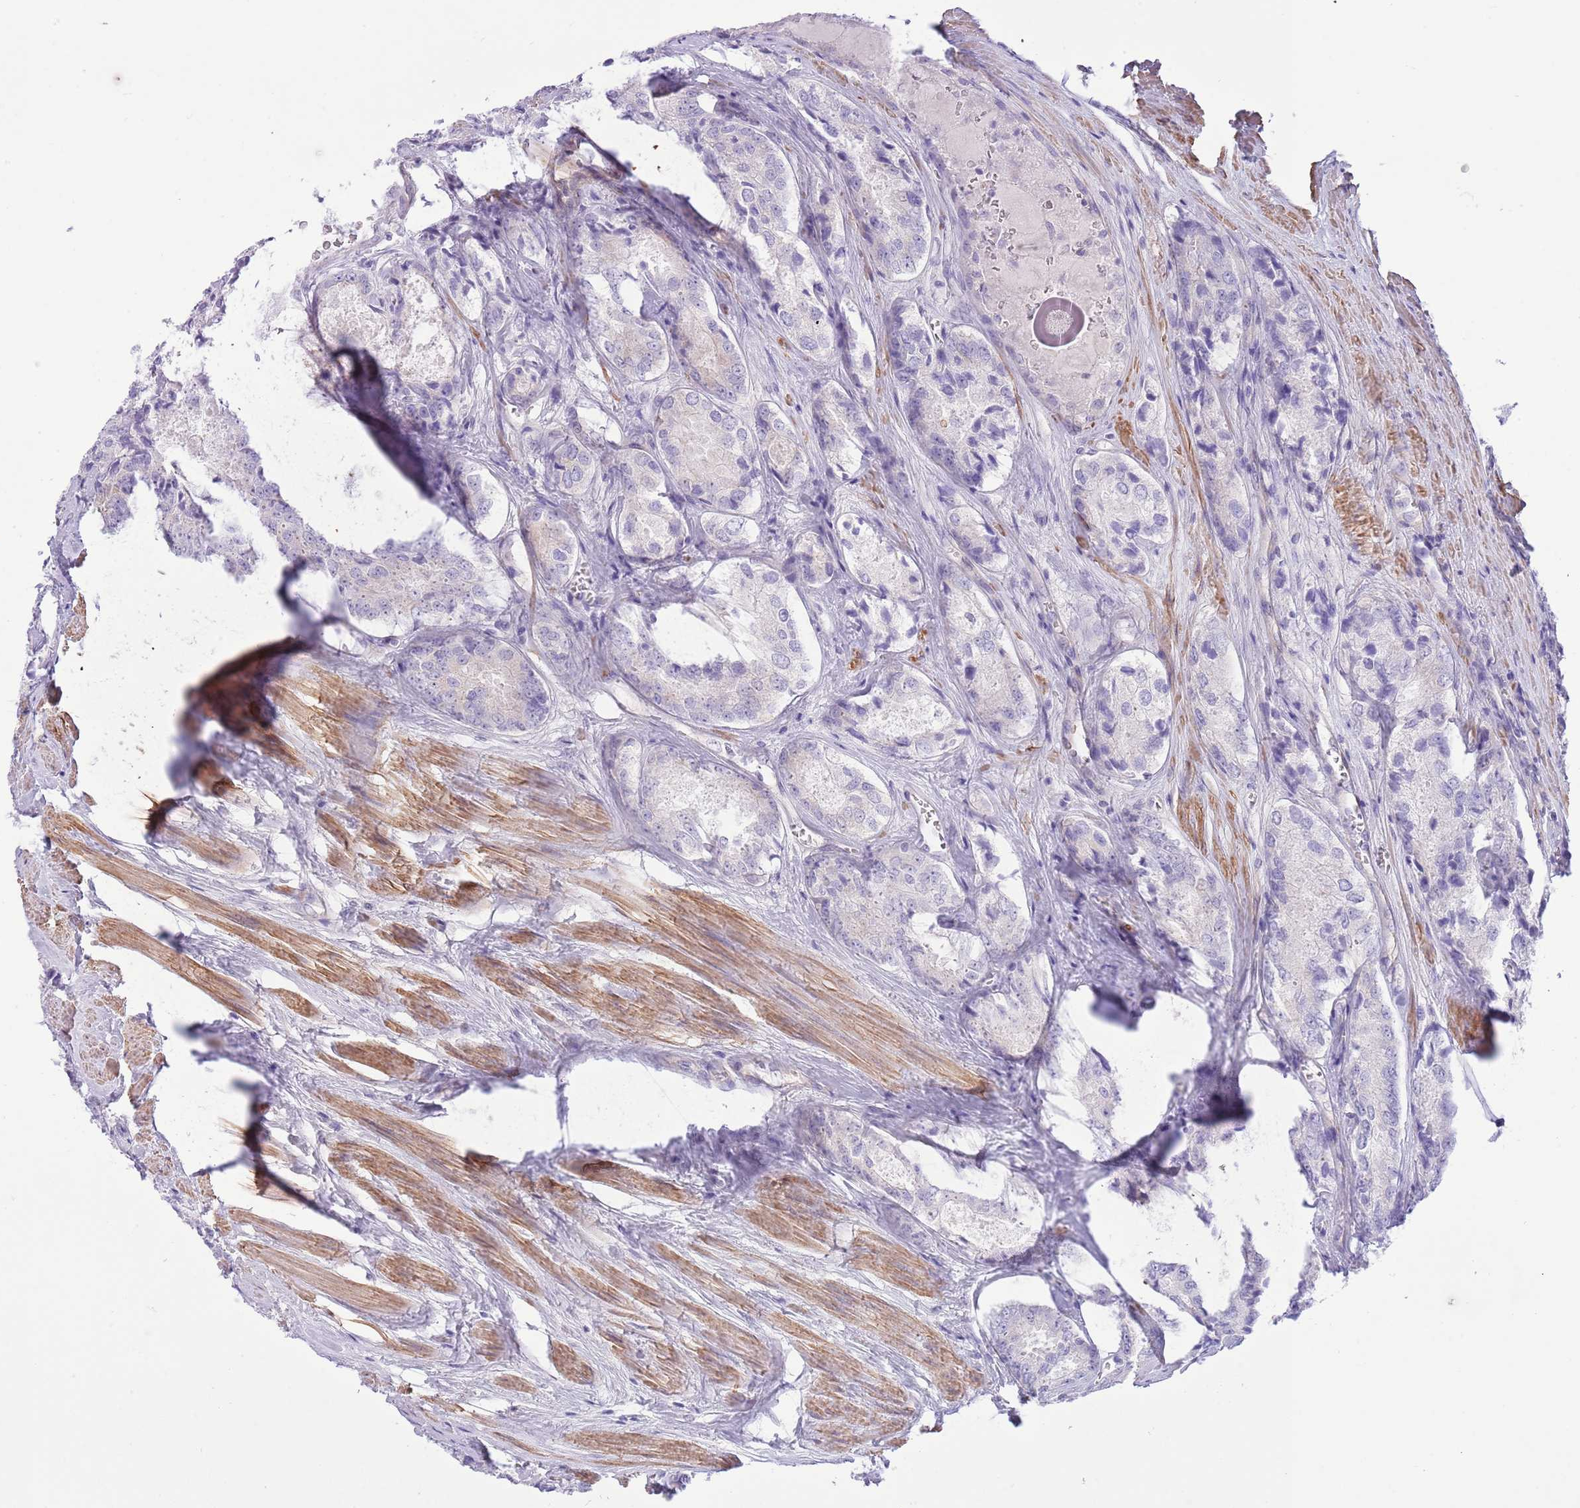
{"staining": {"intensity": "negative", "quantity": "none", "location": "none"}, "tissue": "prostate cancer", "cell_type": "Tumor cells", "image_type": "cancer", "snomed": [{"axis": "morphology", "description": "Adenocarcinoma, Low grade"}, {"axis": "topography", "description": "Prostate"}], "caption": "Tumor cells are negative for brown protein staining in prostate cancer.", "gene": "ZC4H2", "patient": {"sex": "male", "age": 68}}